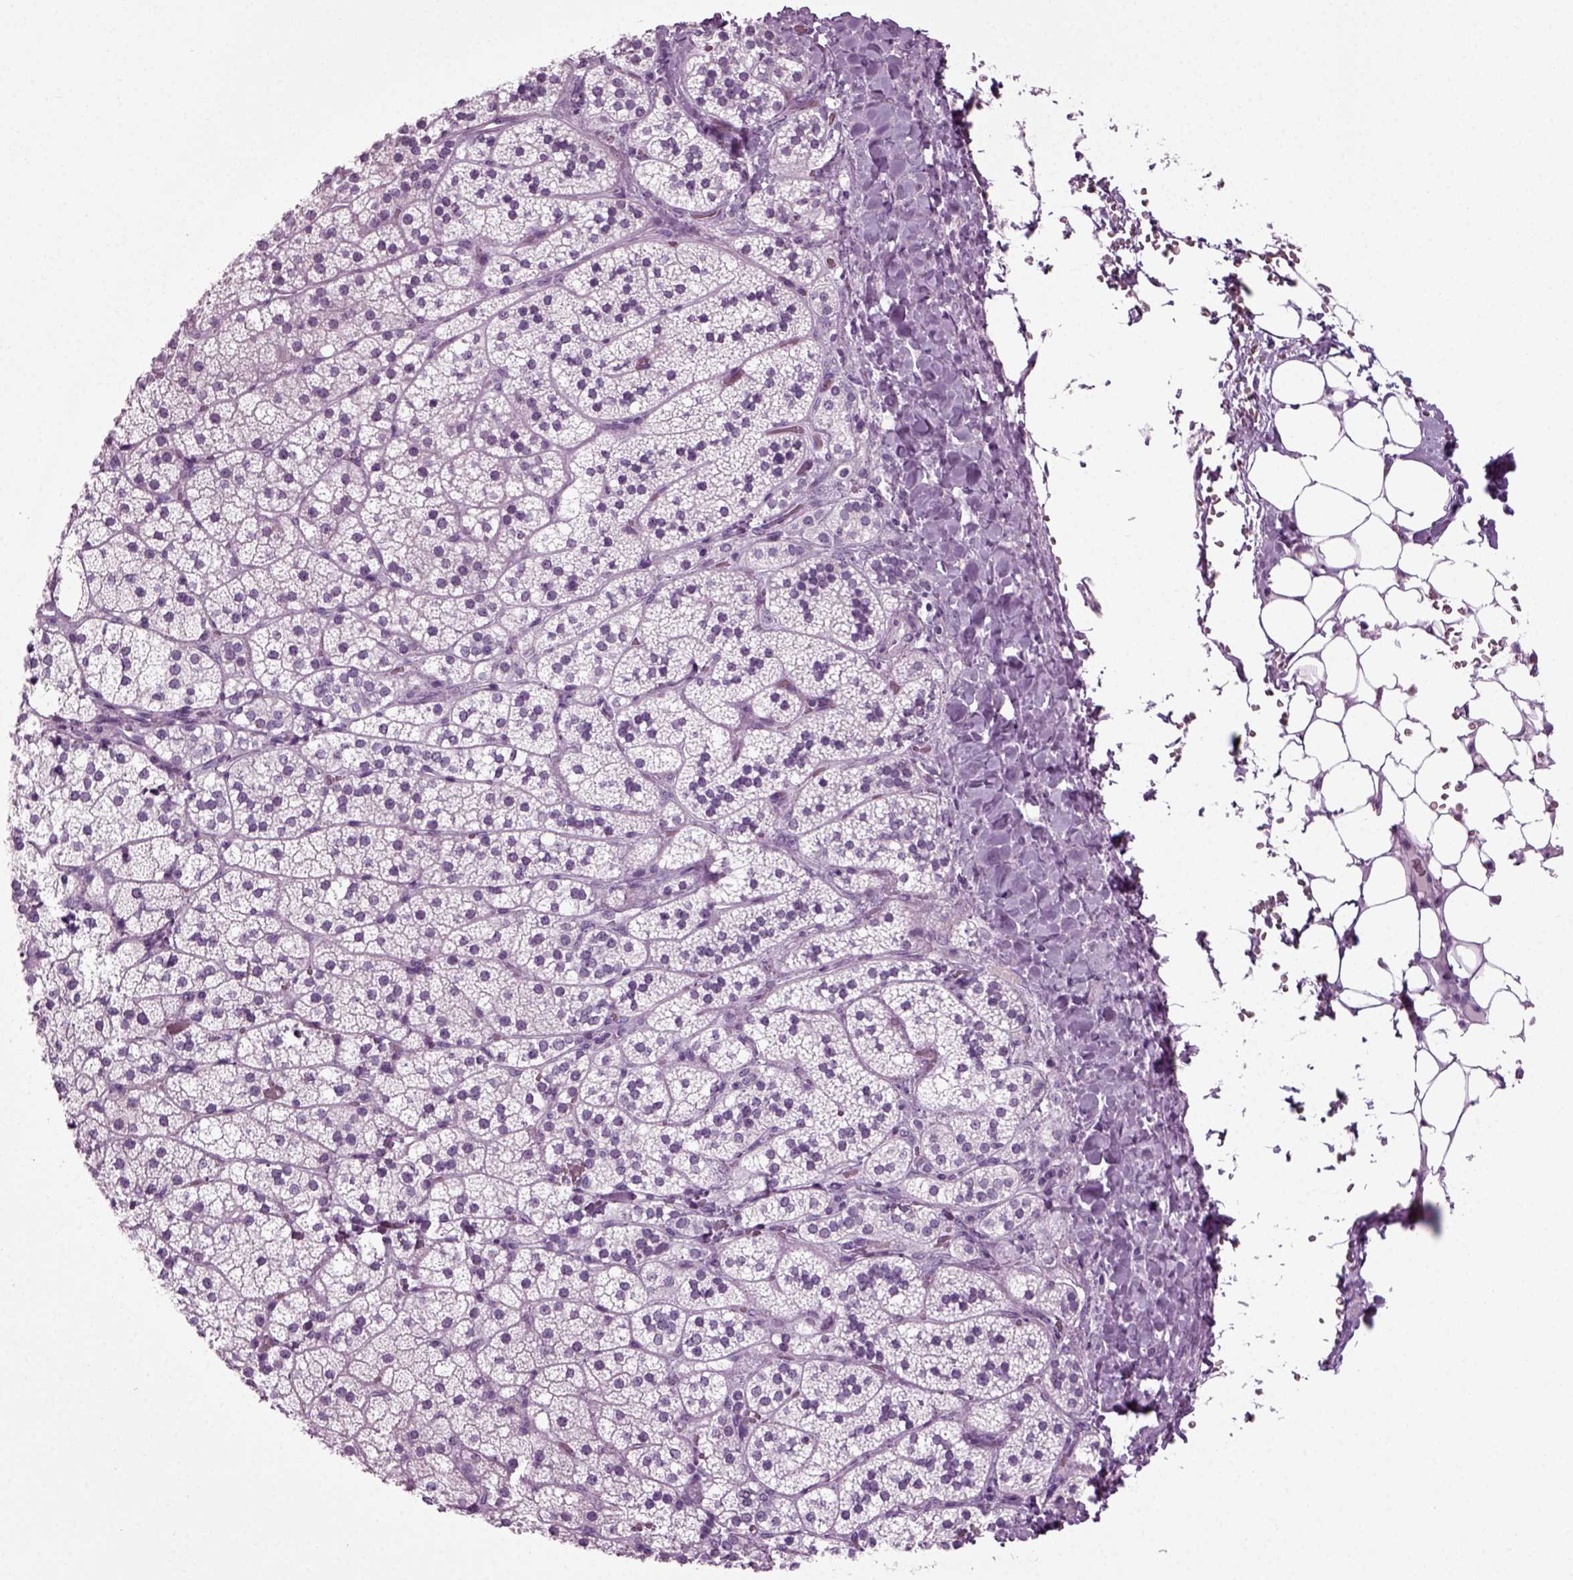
{"staining": {"intensity": "negative", "quantity": "none", "location": "none"}, "tissue": "adrenal gland", "cell_type": "Glandular cells", "image_type": "normal", "snomed": [{"axis": "morphology", "description": "Normal tissue, NOS"}, {"axis": "topography", "description": "Adrenal gland"}], "caption": "Immunohistochemistry (IHC) histopathology image of benign adrenal gland stained for a protein (brown), which shows no positivity in glandular cells. Brightfield microscopy of immunohistochemistry stained with DAB (3,3'-diaminobenzidine) (brown) and hematoxylin (blue), captured at high magnification.", "gene": "ZC2HC1C", "patient": {"sex": "male", "age": 53}}